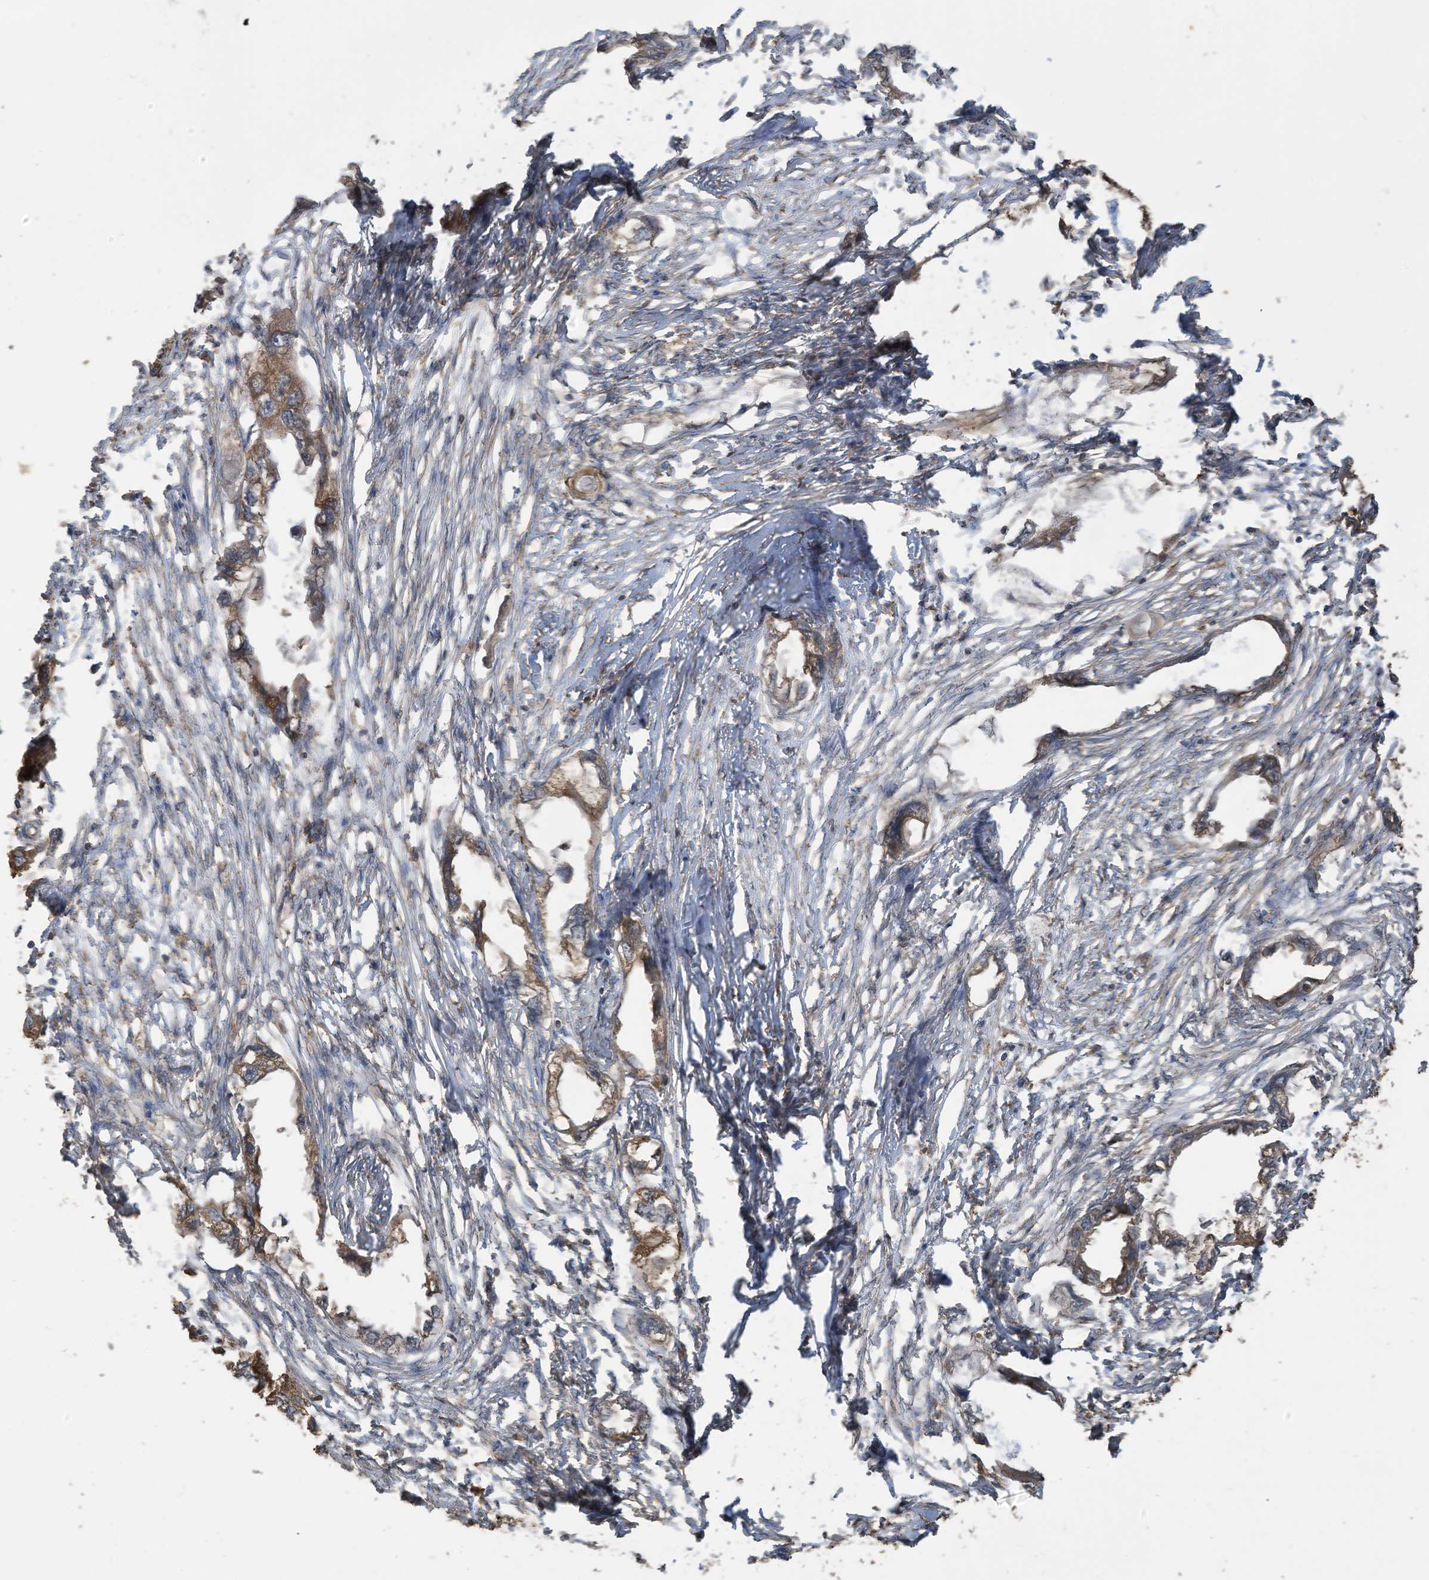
{"staining": {"intensity": "moderate", "quantity": ">75%", "location": "cytoplasmic/membranous"}, "tissue": "endometrial cancer", "cell_type": "Tumor cells", "image_type": "cancer", "snomed": [{"axis": "morphology", "description": "Adenocarcinoma, NOS"}, {"axis": "morphology", "description": "Adenocarcinoma, metastatic, NOS"}, {"axis": "topography", "description": "Adipose tissue"}, {"axis": "topography", "description": "Endometrium"}], "caption": "An IHC image of tumor tissue is shown. Protein staining in brown shows moderate cytoplasmic/membranous positivity in adenocarcinoma (endometrial) within tumor cells.", "gene": "COX10", "patient": {"sex": "female", "age": 67}}